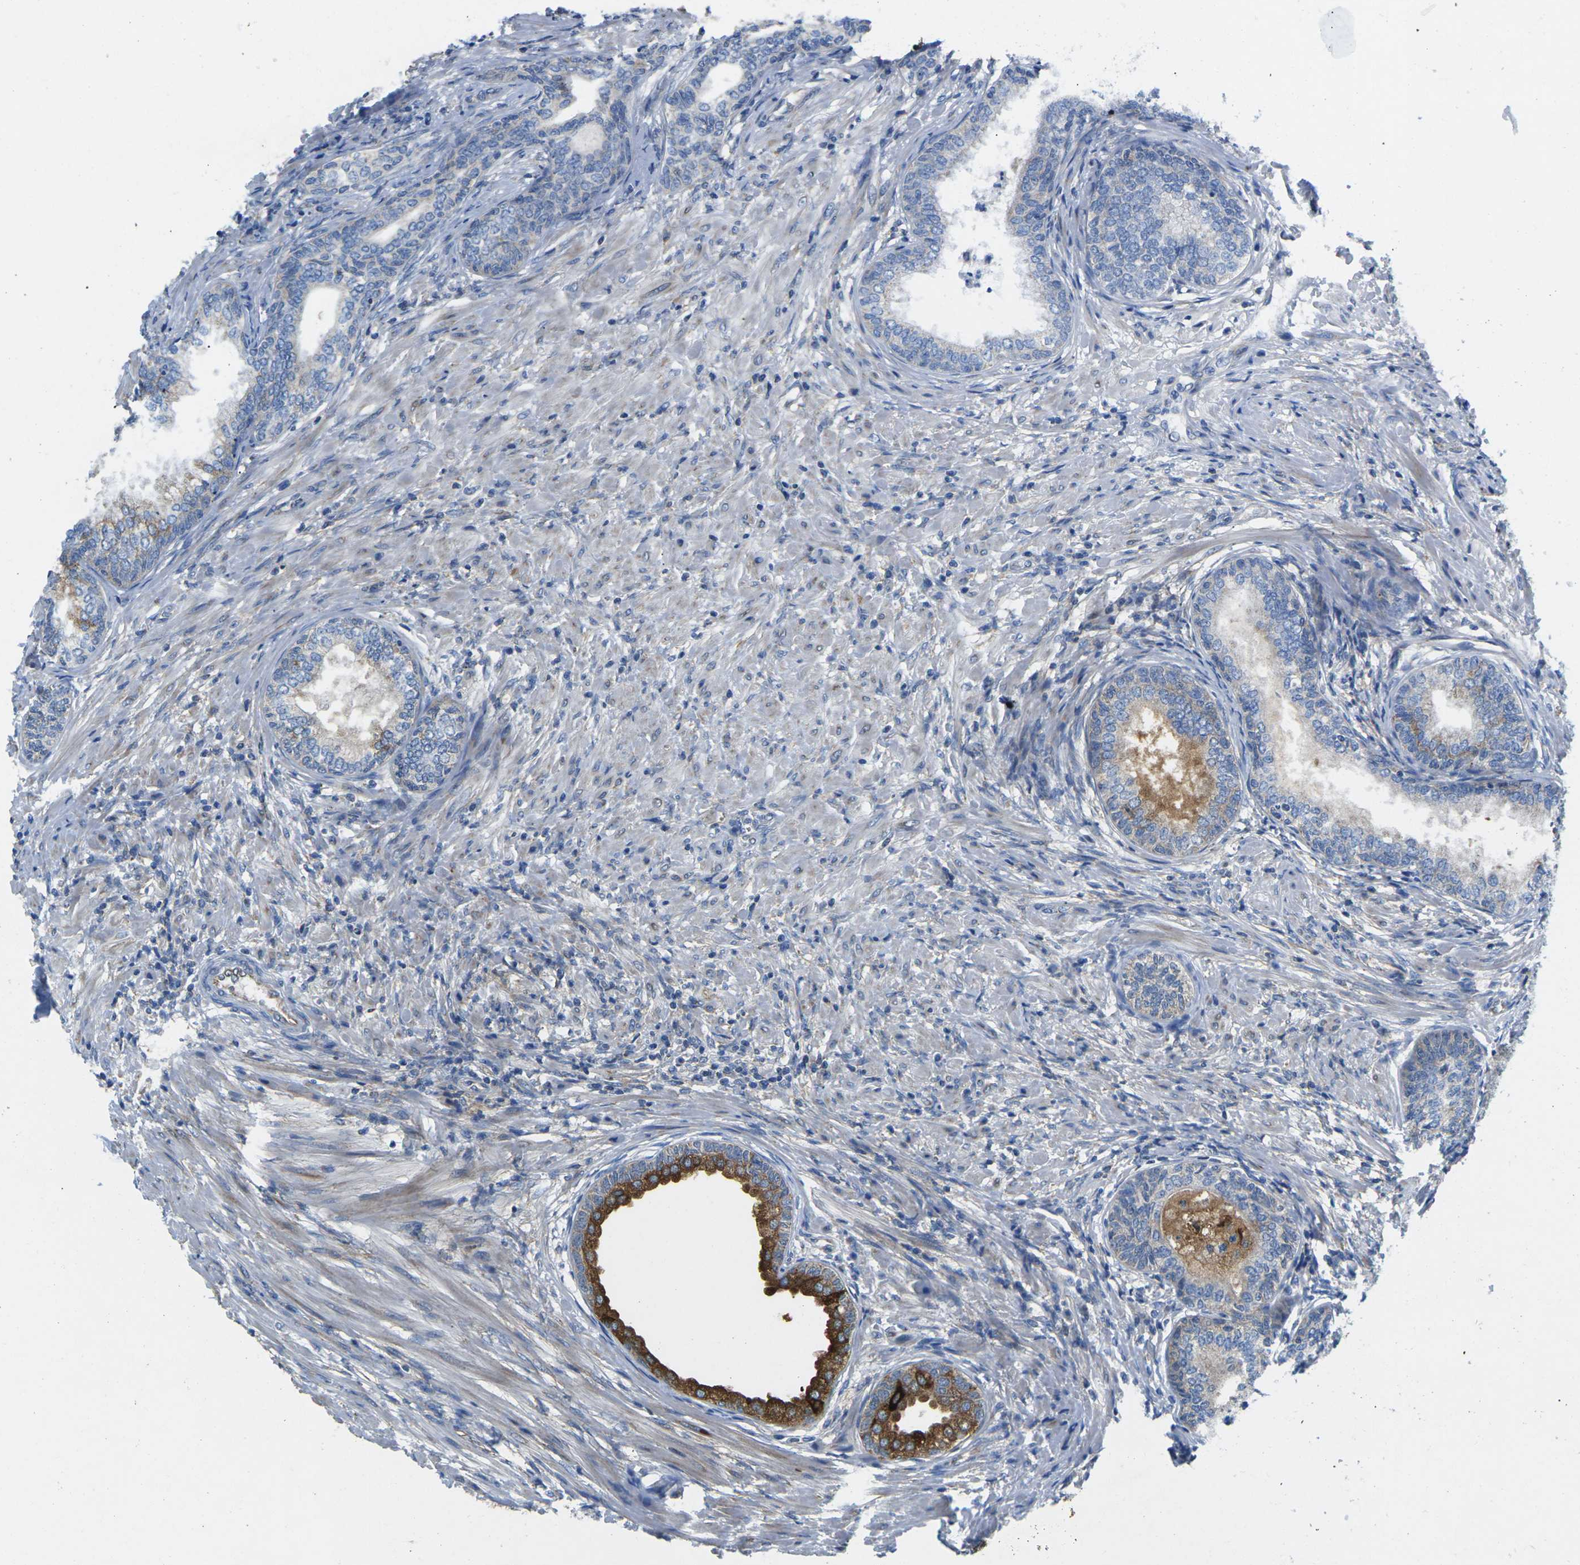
{"staining": {"intensity": "moderate", "quantity": "25%-75%", "location": "cytoplasmic/membranous"}, "tissue": "prostate", "cell_type": "Glandular cells", "image_type": "normal", "snomed": [{"axis": "morphology", "description": "Normal tissue, NOS"}, {"axis": "topography", "description": "Prostate"}], "caption": "This photomicrograph exhibits immunohistochemistry (IHC) staining of unremarkable human prostate, with medium moderate cytoplasmic/membranous positivity in approximately 25%-75% of glandular cells.", "gene": "TMEFF2", "patient": {"sex": "male", "age": 76}}